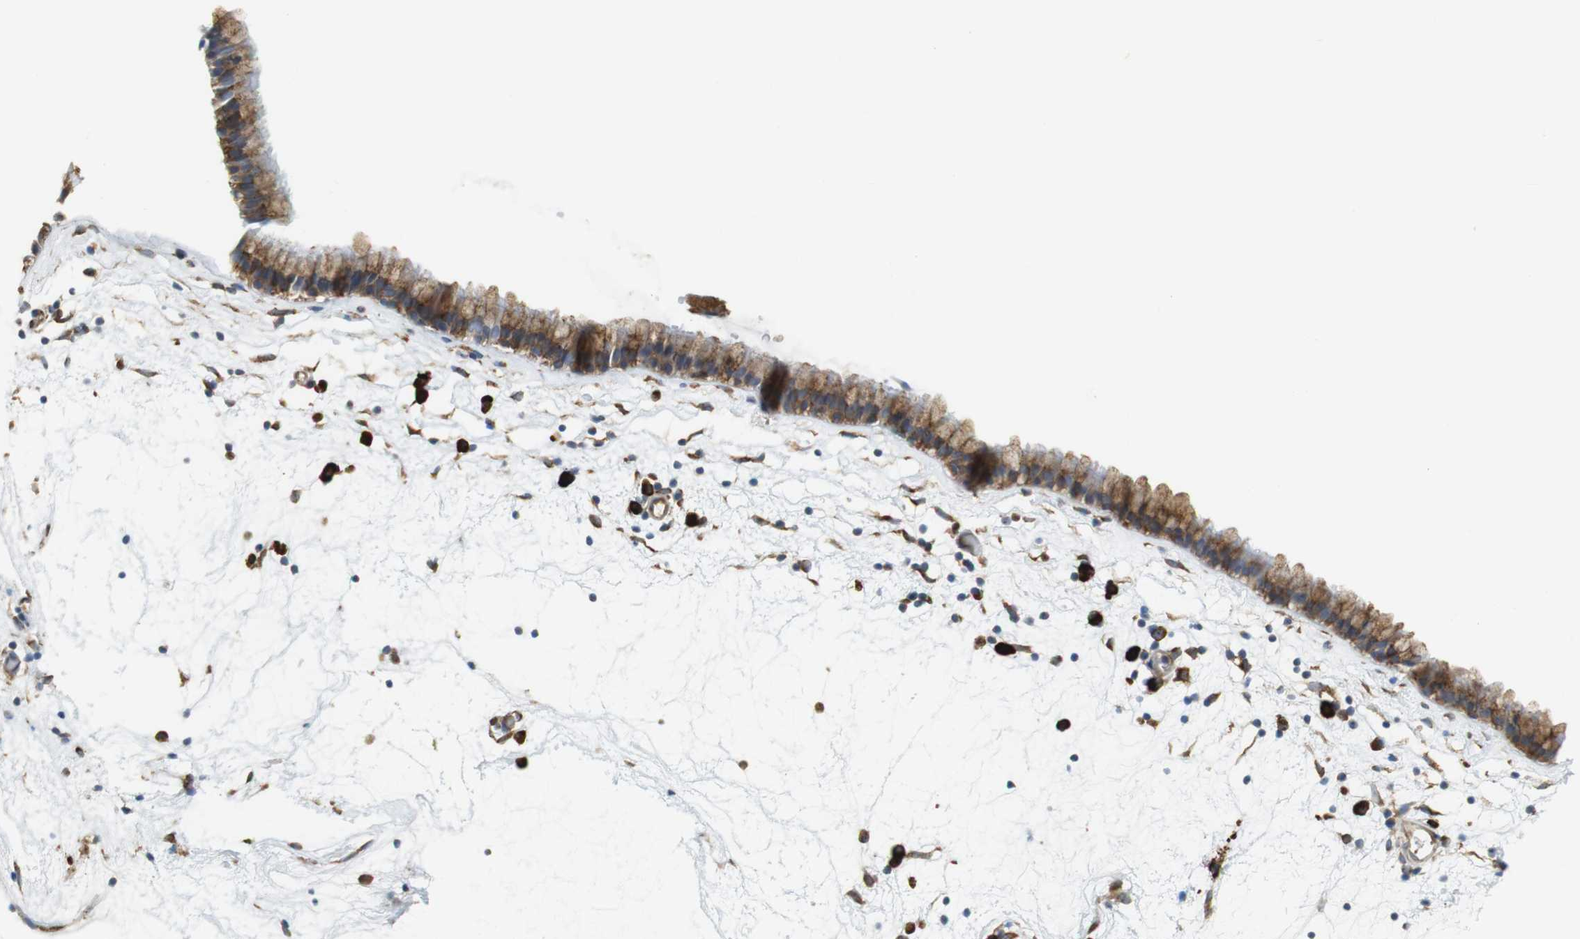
{"staining": {"intensity": "moderate", "quantity": ">75%", "location": "cytoplasmic/membranous"}, "tissue": "nasopharynx", "cell_type": "Respiratory epithelial cells", "image_type": "normal", "snomed": [{"axis": "morphology", "description": "Normal tissue, NOS"}, {"axis": "morphology", "description": "Inflammation, NOS"}, {"axis": "topography", "description": "Nasopharynx"}], "caption": "Immunohistochemical staining of unremarkable nasopharynx displays moderate cytoplasmic/membranous protein expression in approximately >75% of respiratory epithelial cells. (IHC, brightfield microscopy, high magnification).", "gene": "MBOAT2", "patient": {"sex": "male", "age": 48}}